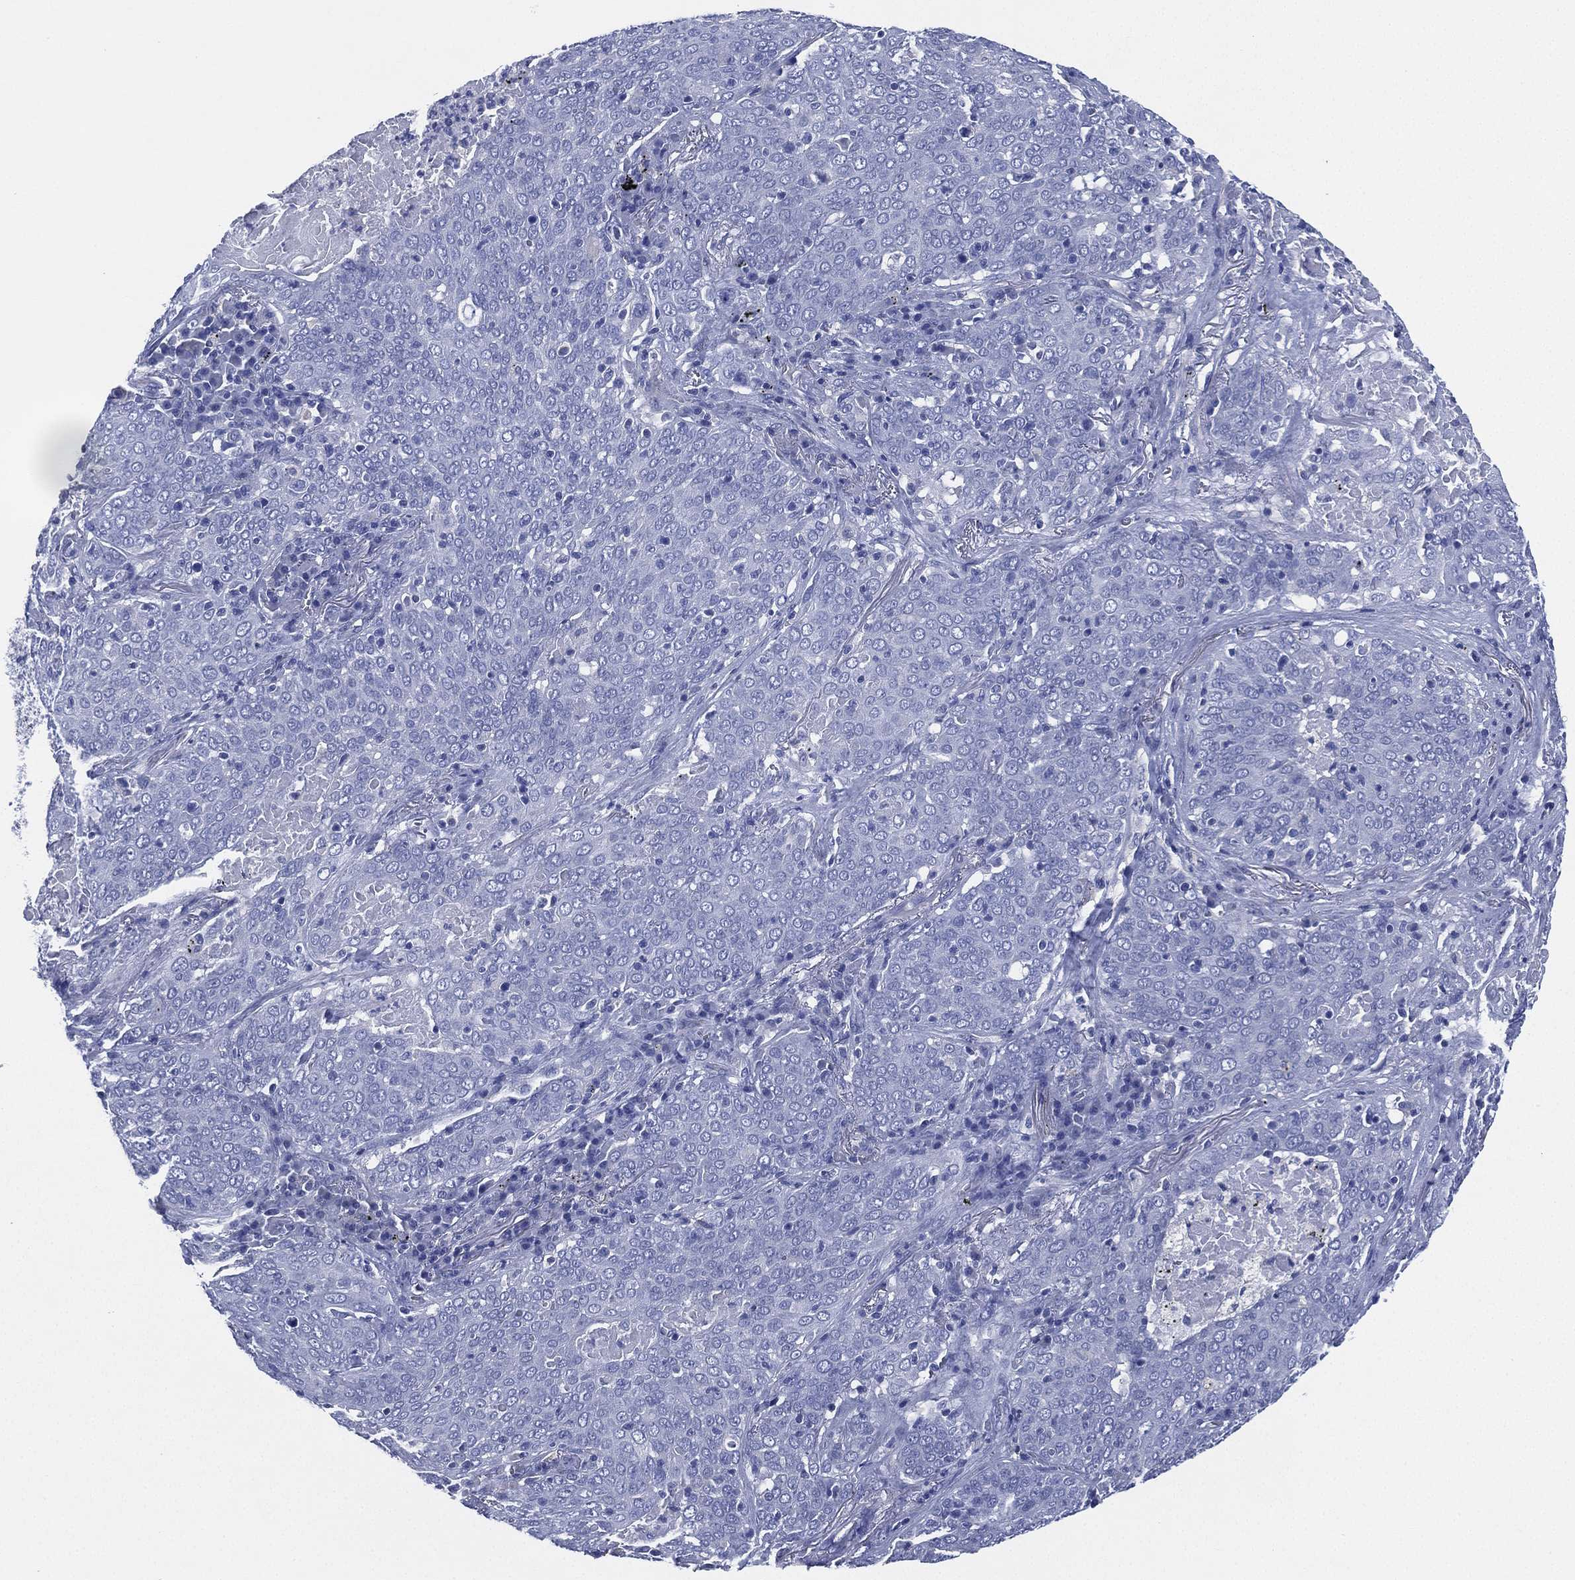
{"staining": {"intensity": "negative", "quantity": "none", "location": "none"}, "tissue": "lung cancer", "cell_type": "Tumor cells", "image_type": "cancer", "snomed": [{"axis": "morphology", "description": "Squamous cell carcinoma, NOS"}, {"axis": "topography", "description": "Lung"}], "caption": "A micrograph of squamous cell carcinoma (lung) stained for a protein reveals no brown staining in tumor cells.", "gene": "CCDC70", "patient": {"sex": "male", "age": 82}}